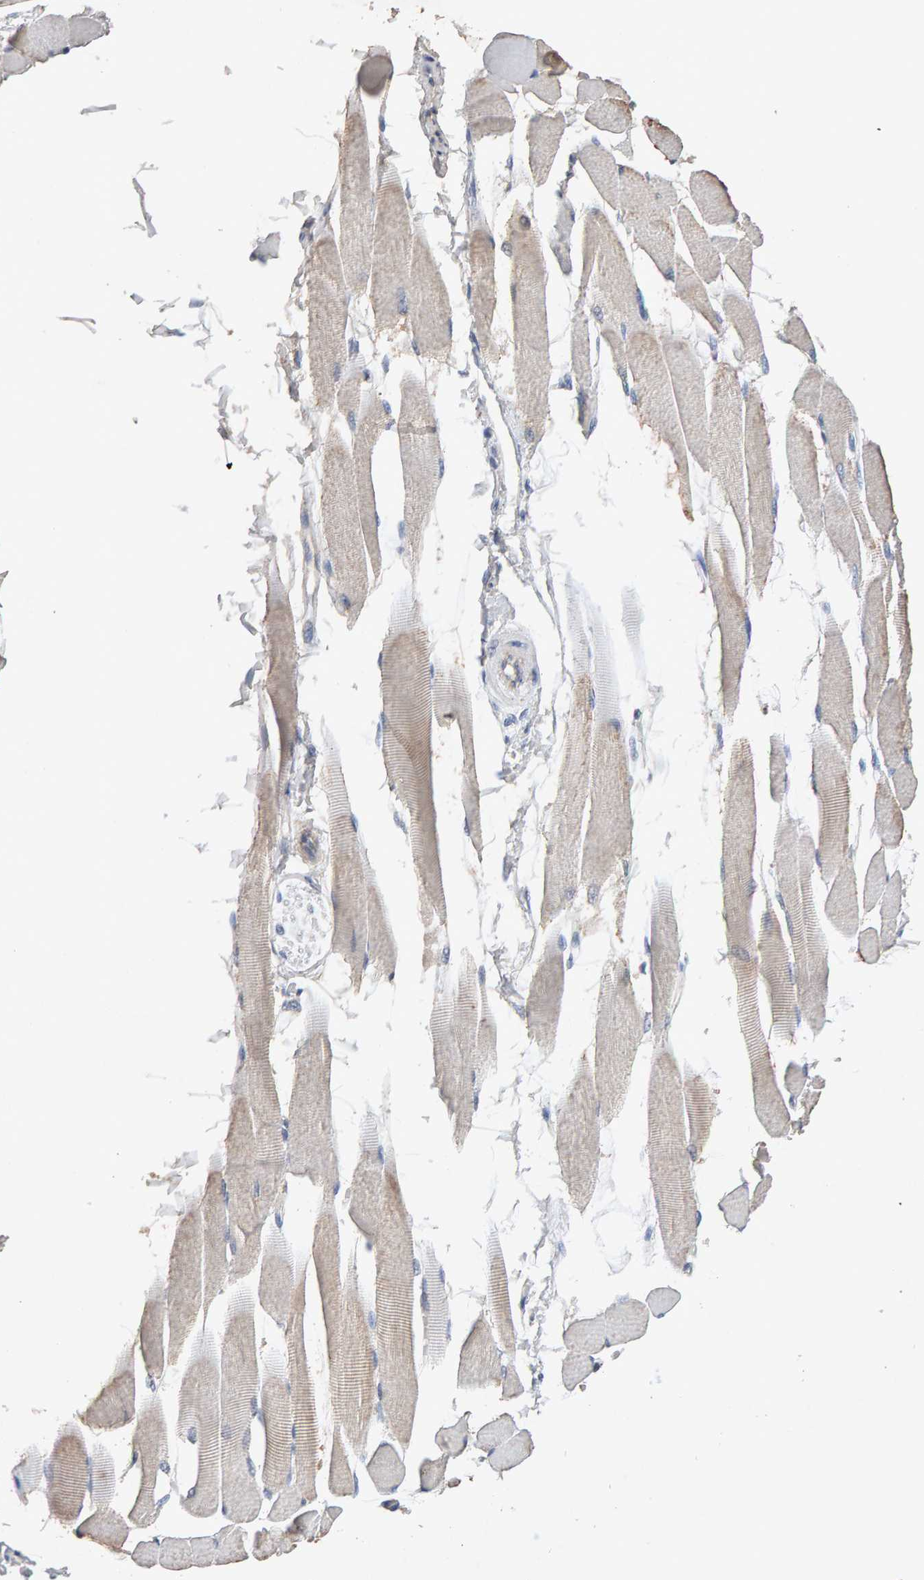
{"staining": {"intensity": "weak", "quantity": "<25%", "location": "cytoplasmic/membranous"}, "tissue": "skeletal muscle", "cell_type": "Myocytes", "image_type": "normal", "snomed": [{"axis": "morphology", "description": "Normal tissue, NOS"}, {"axis": "topography", "description": "Skeletal muscle"}, {"axis": "topography", "description": "Peripheral nerve tissue"}], "caption": "Myocytes show no significant protein staining in benign skeletal muscle.", "gene": "PTPRM", "patient": {"sex": "female", "age": 84}}